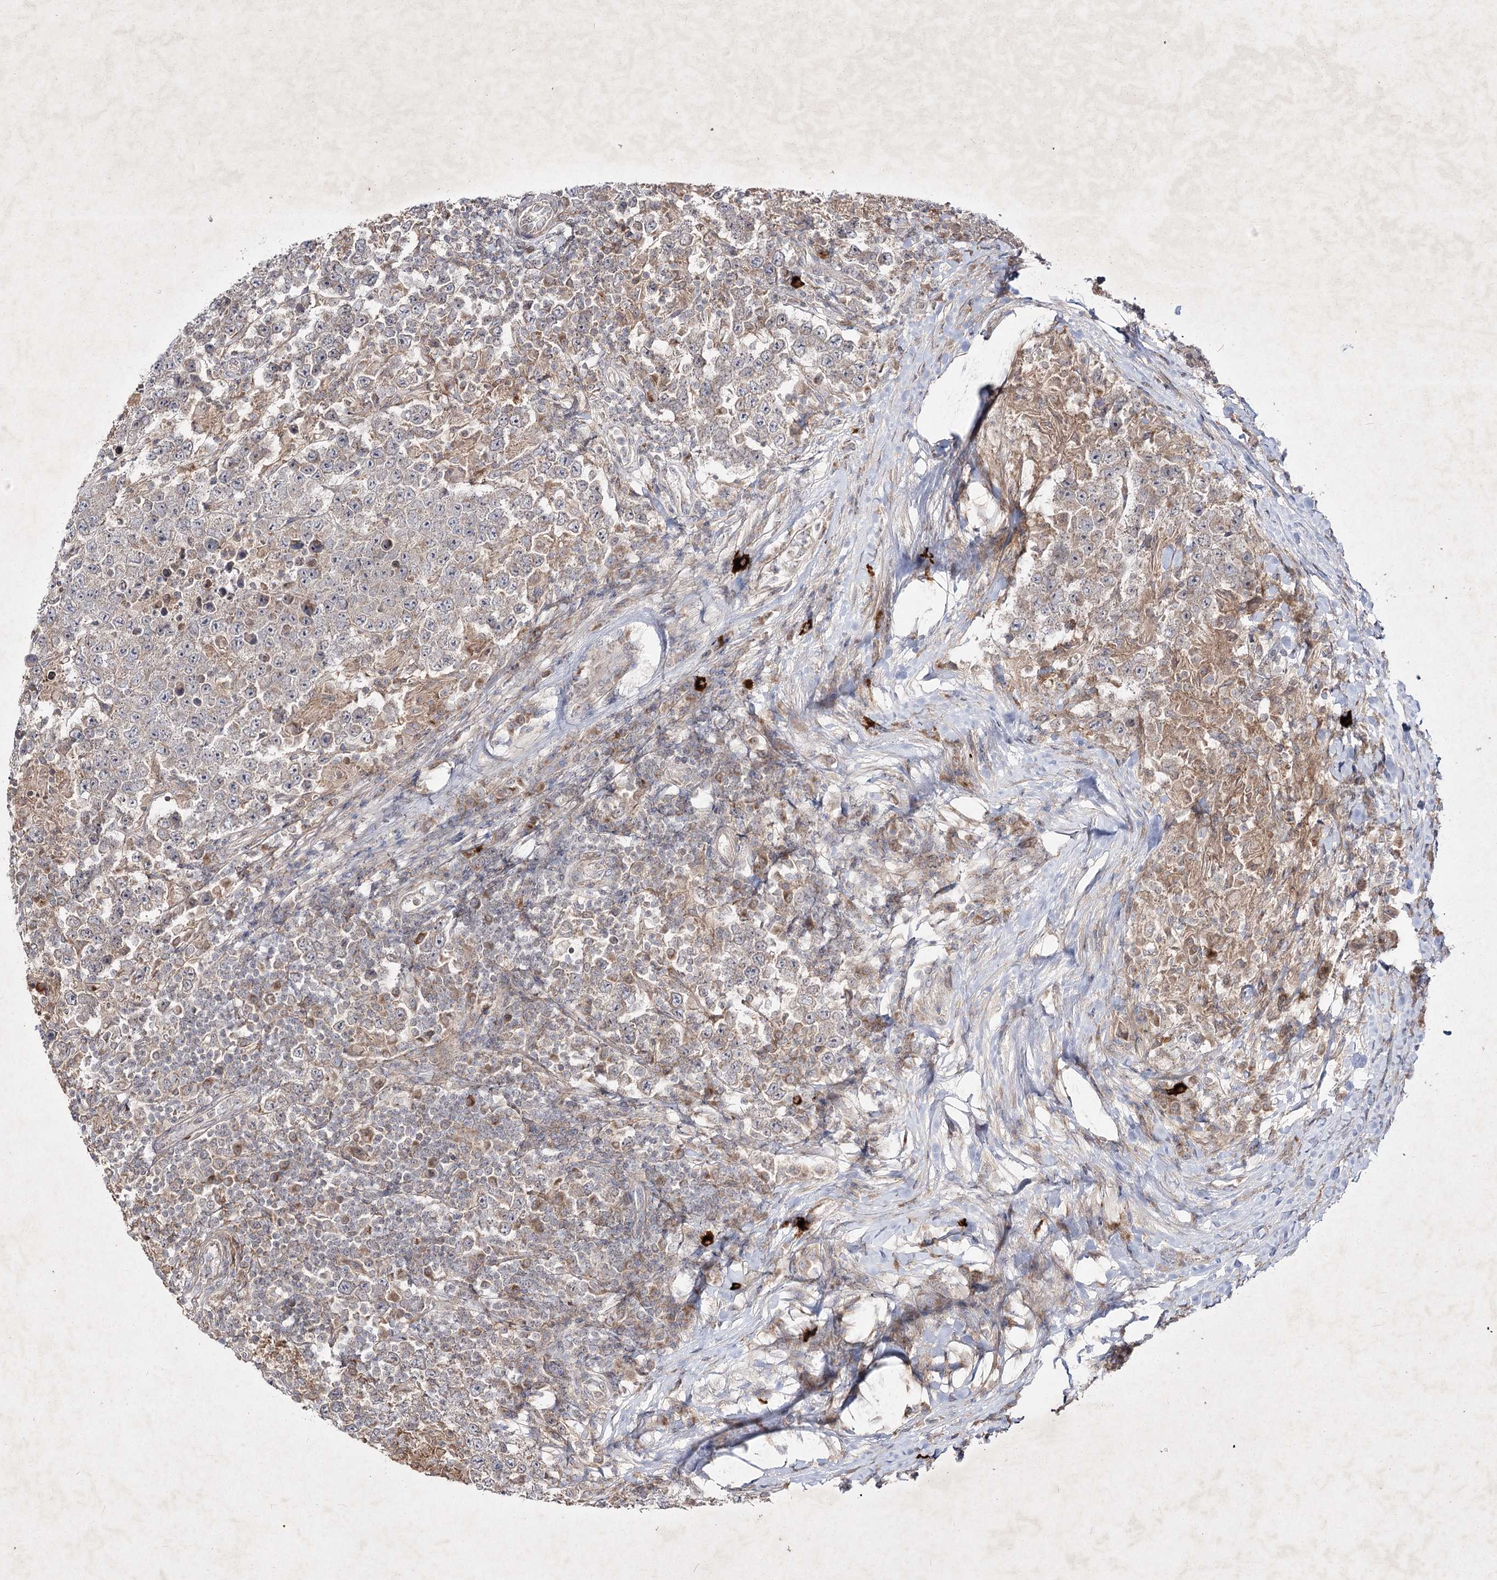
{"staining": {"intensity": "weak", "quantity": "25%-75%", "location": "cytoplasmic/membranous"}, "tissue": "testis cancer", "cell_type": "Tumor cells", "image_type": "cancer", "snomed": [{"axis": "morphology", "description": "Normal tissue, NOS"}, {"axis": "morphology", "description": "Urothelial carcinoma, High grade"}, {"axis": "morphology", "description": "Seminoma, NOS"}, {"axis": "morphology", "description": "Carcinoma, Embryonal, NOS"}, {"axis": "topography", "description": "Urinary bladder"}, {"axis": "topography", "description": "Testis"}], "caption": "Protein analysis of seminoma (testis) tissue reveals weak cytoplasmic/membranous positivity in approximately 25%-75% of tumor cells. (brown staining indicates protein expression, while blue staining denotes nuclei).", "gene": "CIB2", "patient": {"sex": "male", "age": 41}}